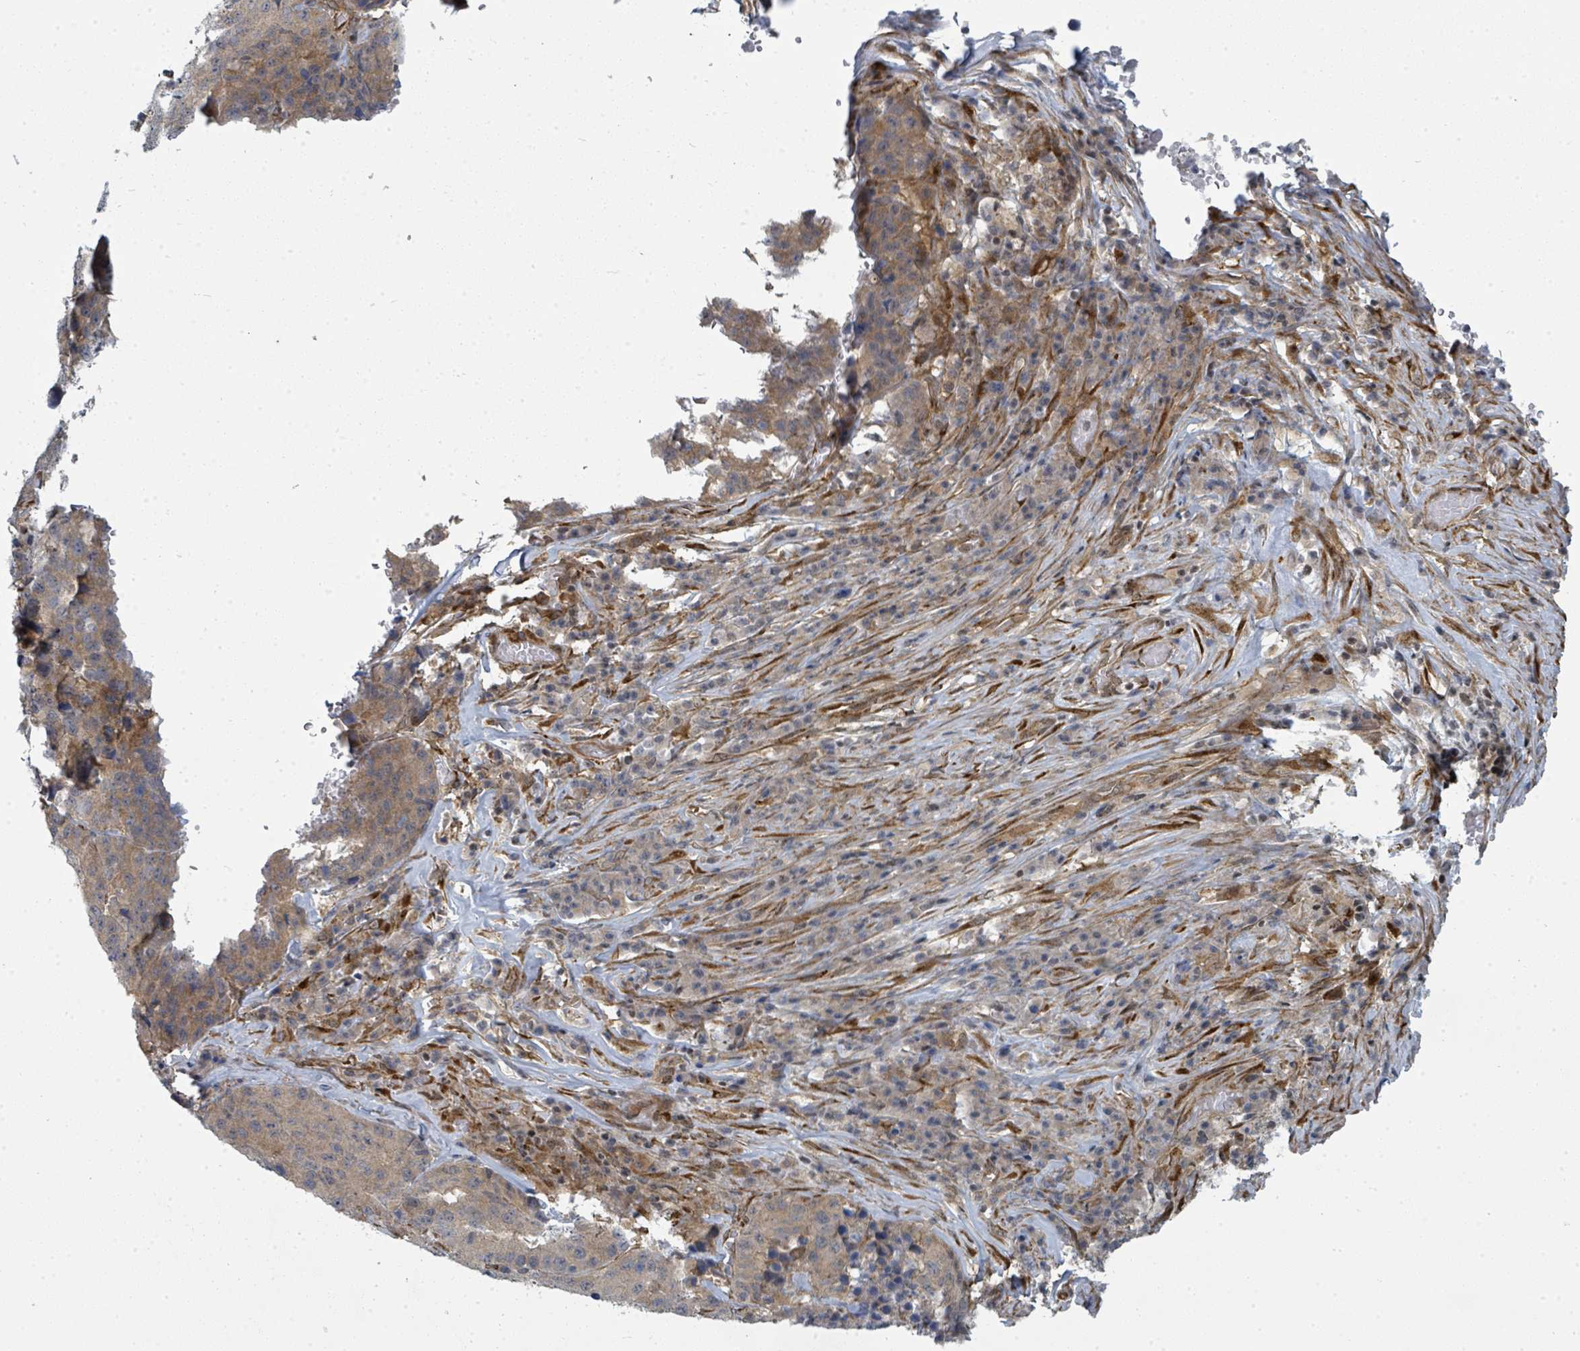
{"staining": {"intensity": "weak", "quantity": ">75%", "location": "cytoplasmic/membranous"}, "tissue": "stomach cancer", "cell_type": "Tumor cells", "image_type": "cancer", "snomed": [{"axis": "morphology", "description": "Adenocarcinoma, NOS"}, {"axis": "topography", "description": "Stomach"}], "caption": "Brown immunohistochemical staining in adenocarcinoma (stomach) exhibits weak cytoplasmic/membranous staining in approximately >75% of tumor cells.", "gene": "PSMG2", "patient": {"sex": "male", "age": 71}}